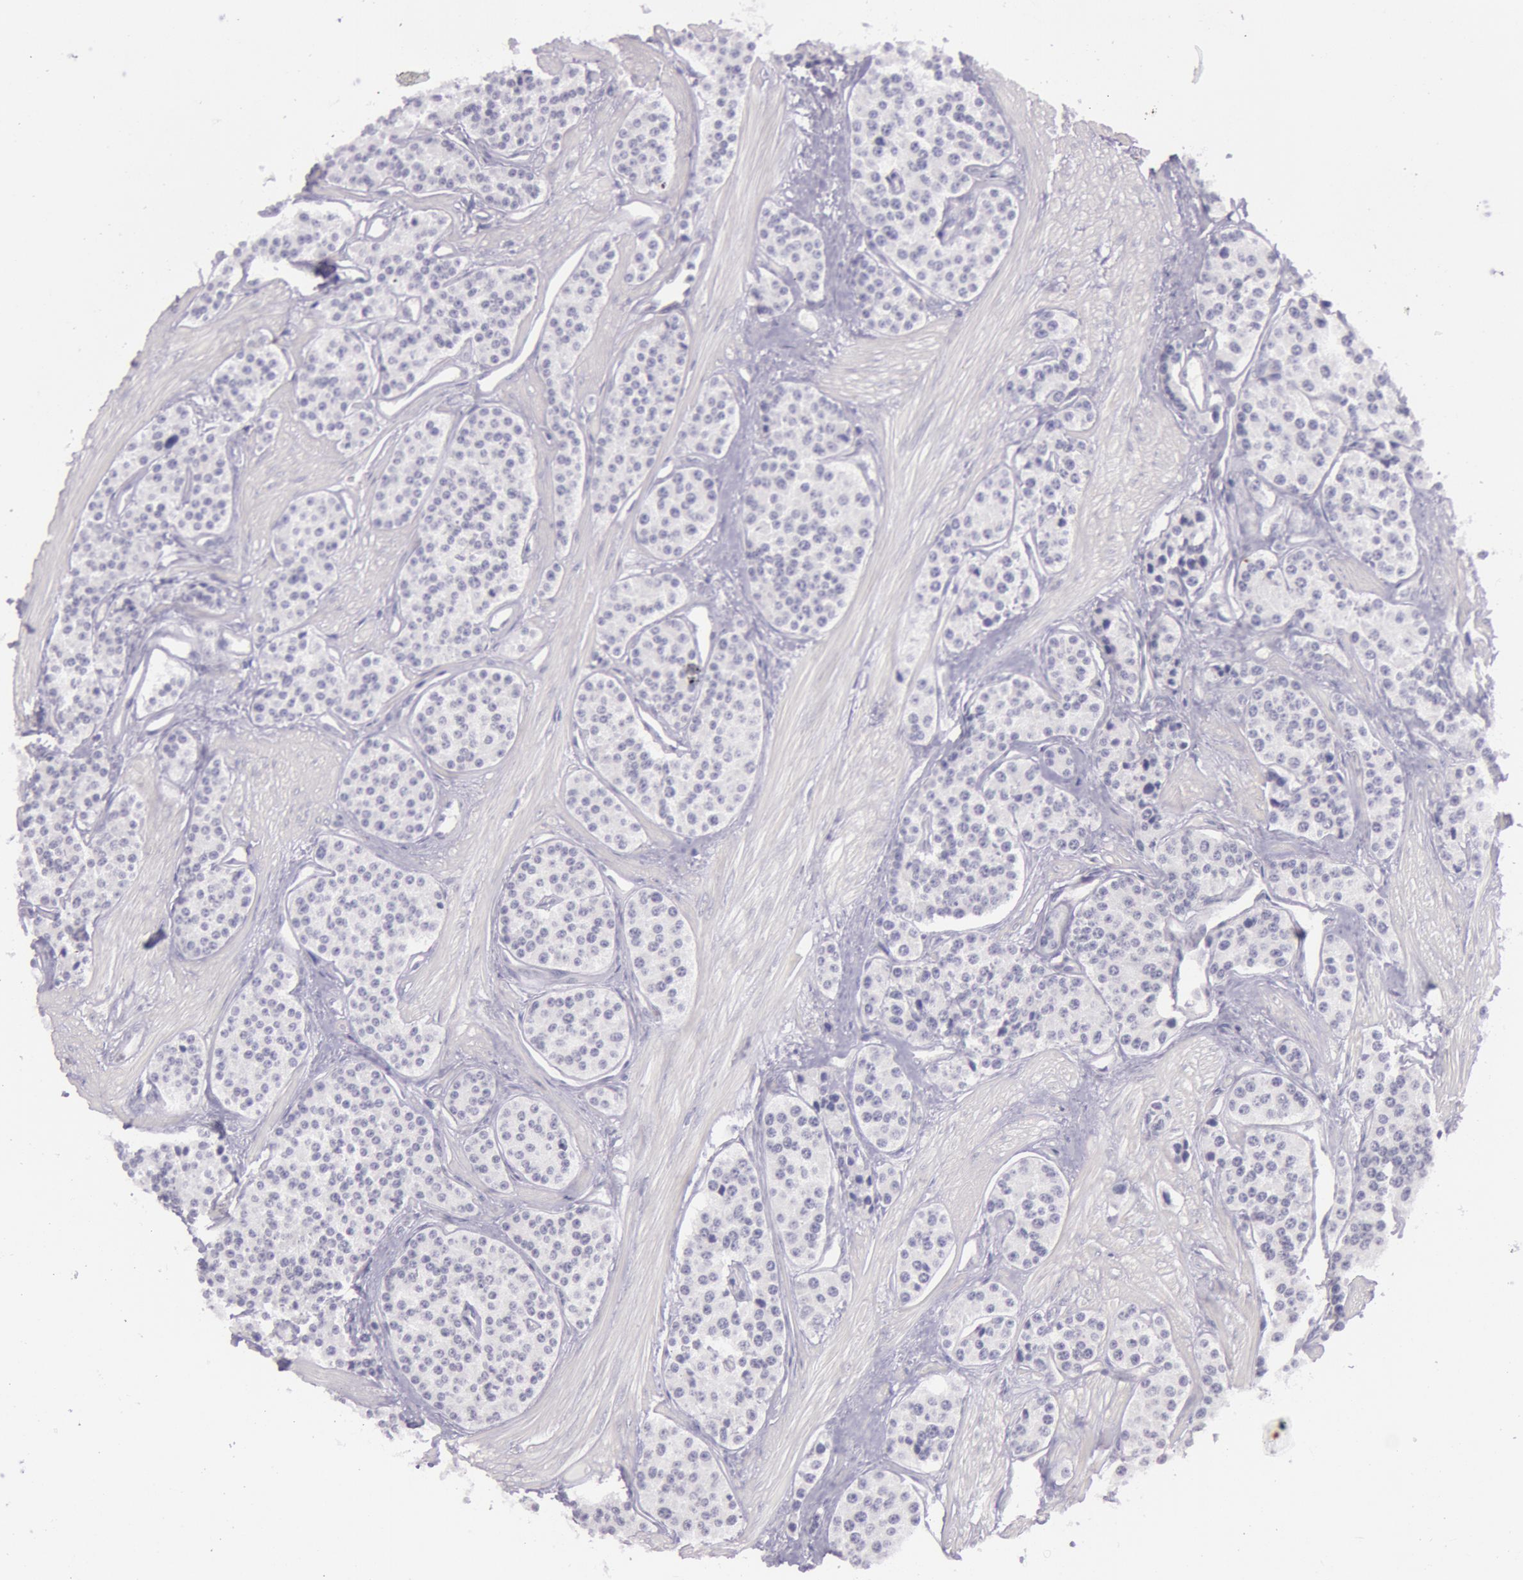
{"staining": {"intensity": "negative", "quantity": "none", "location": "none"}, "tissue": "carcinoid", "cell_type": "Tumor cells", "image_type": "cancer", "snomed": [{"axis": "morphology", "description": "Carcinoid, malignant, NOS"}, {"axis": "topography", "description": "Stomach"}], "caption": "The image displays no significant expression in tumor cells of carcinoid. The staining is performed using DAB brown chromogen with nuclei counter-stained in using hematoxylin.", "gene": "RBMY1F", "patient": {"sex": "female", "age": 76}}